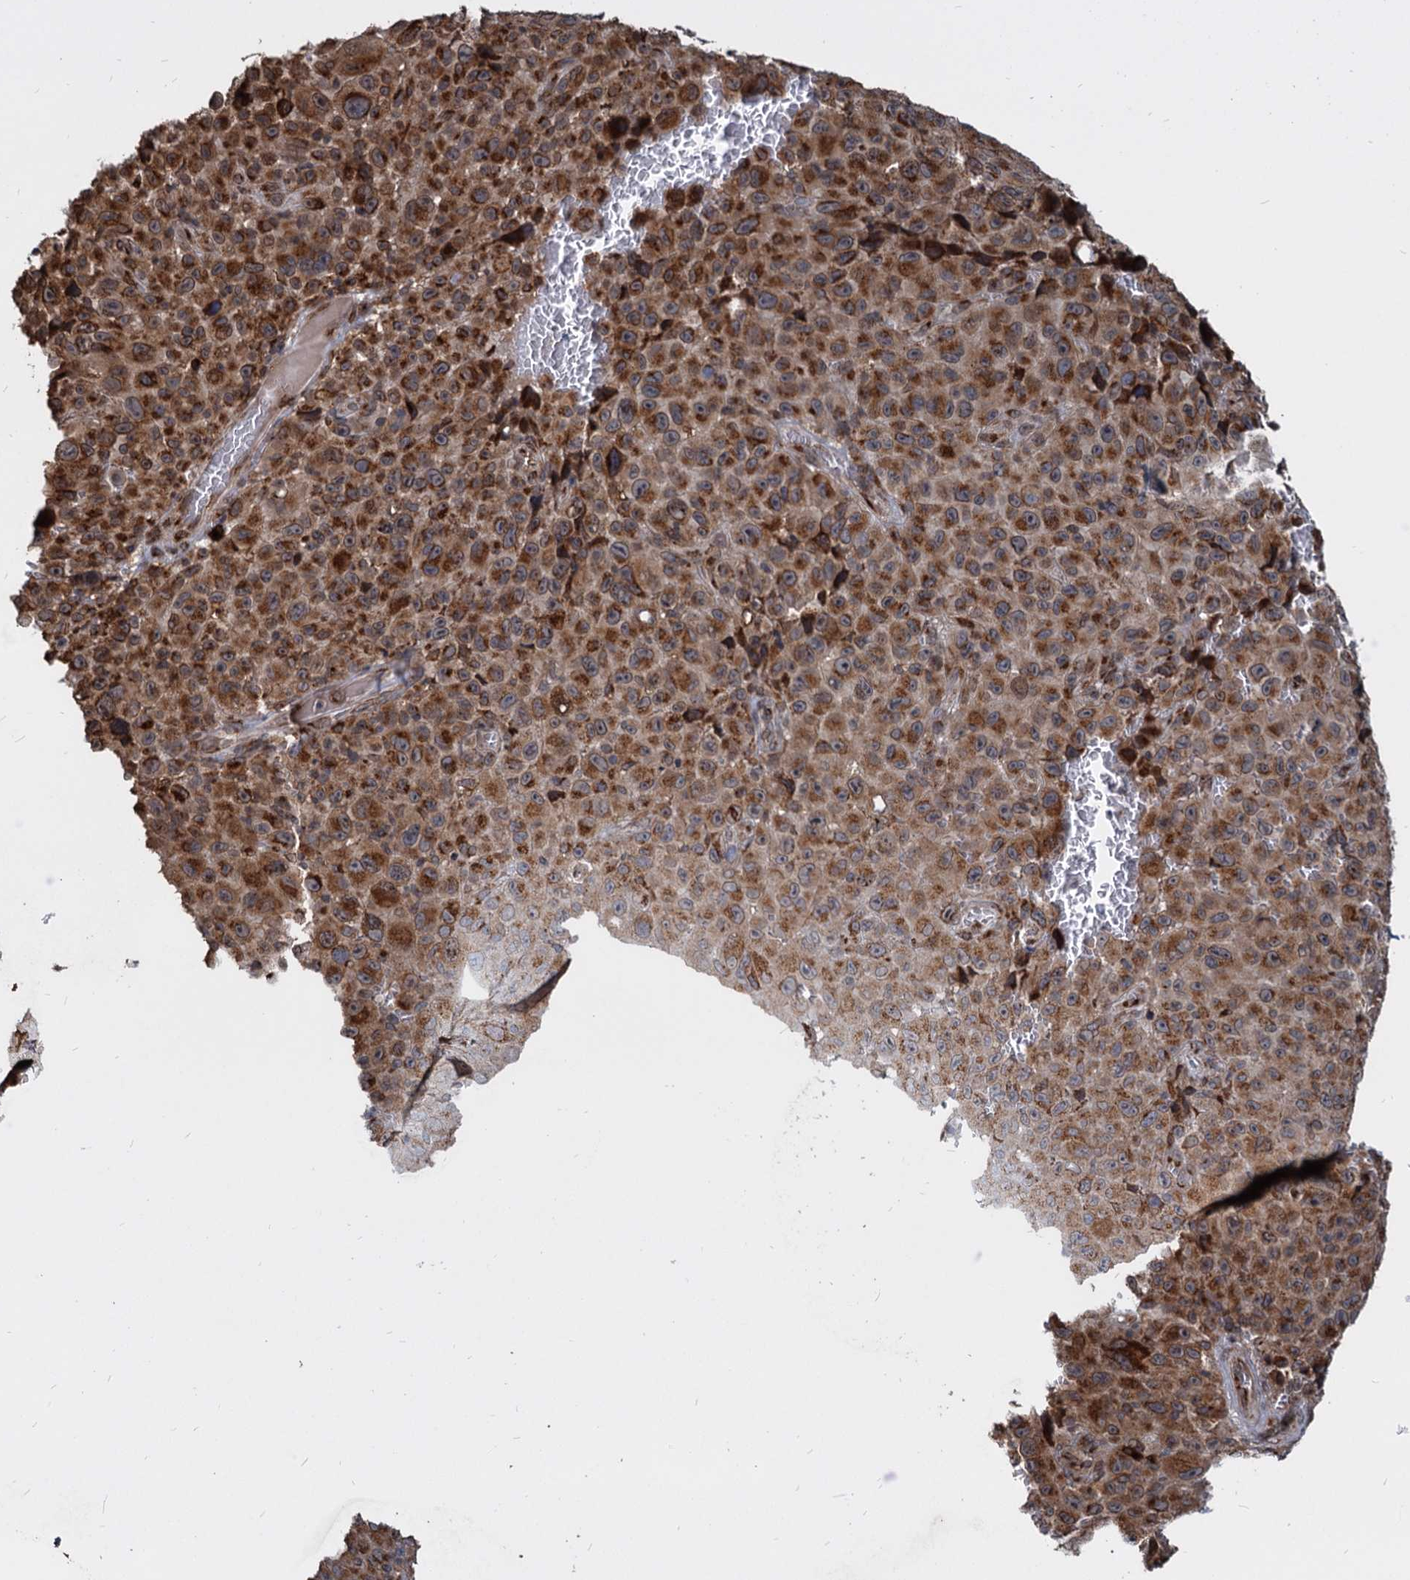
{"staining": {"intensity": "moderate", "quantity": ">75%", "location": "cytoplasmic/membranous"}, "tissue": "melanoma", "cell_type": "Tumor cells", "image_type": "cancer", "snomed": [{"axis": "morphology", "description": "Malignant melanoma, NOS"}, {"axis": "topography", "description": "Skin"}], "caption": "The immunohistochemical stain labels moderate cytoplasmic/membranous expression in tumor cells of malignant melanoma tissue.", "gene": "SAAL1", "patient": {"sex": "female", "age": 82}}